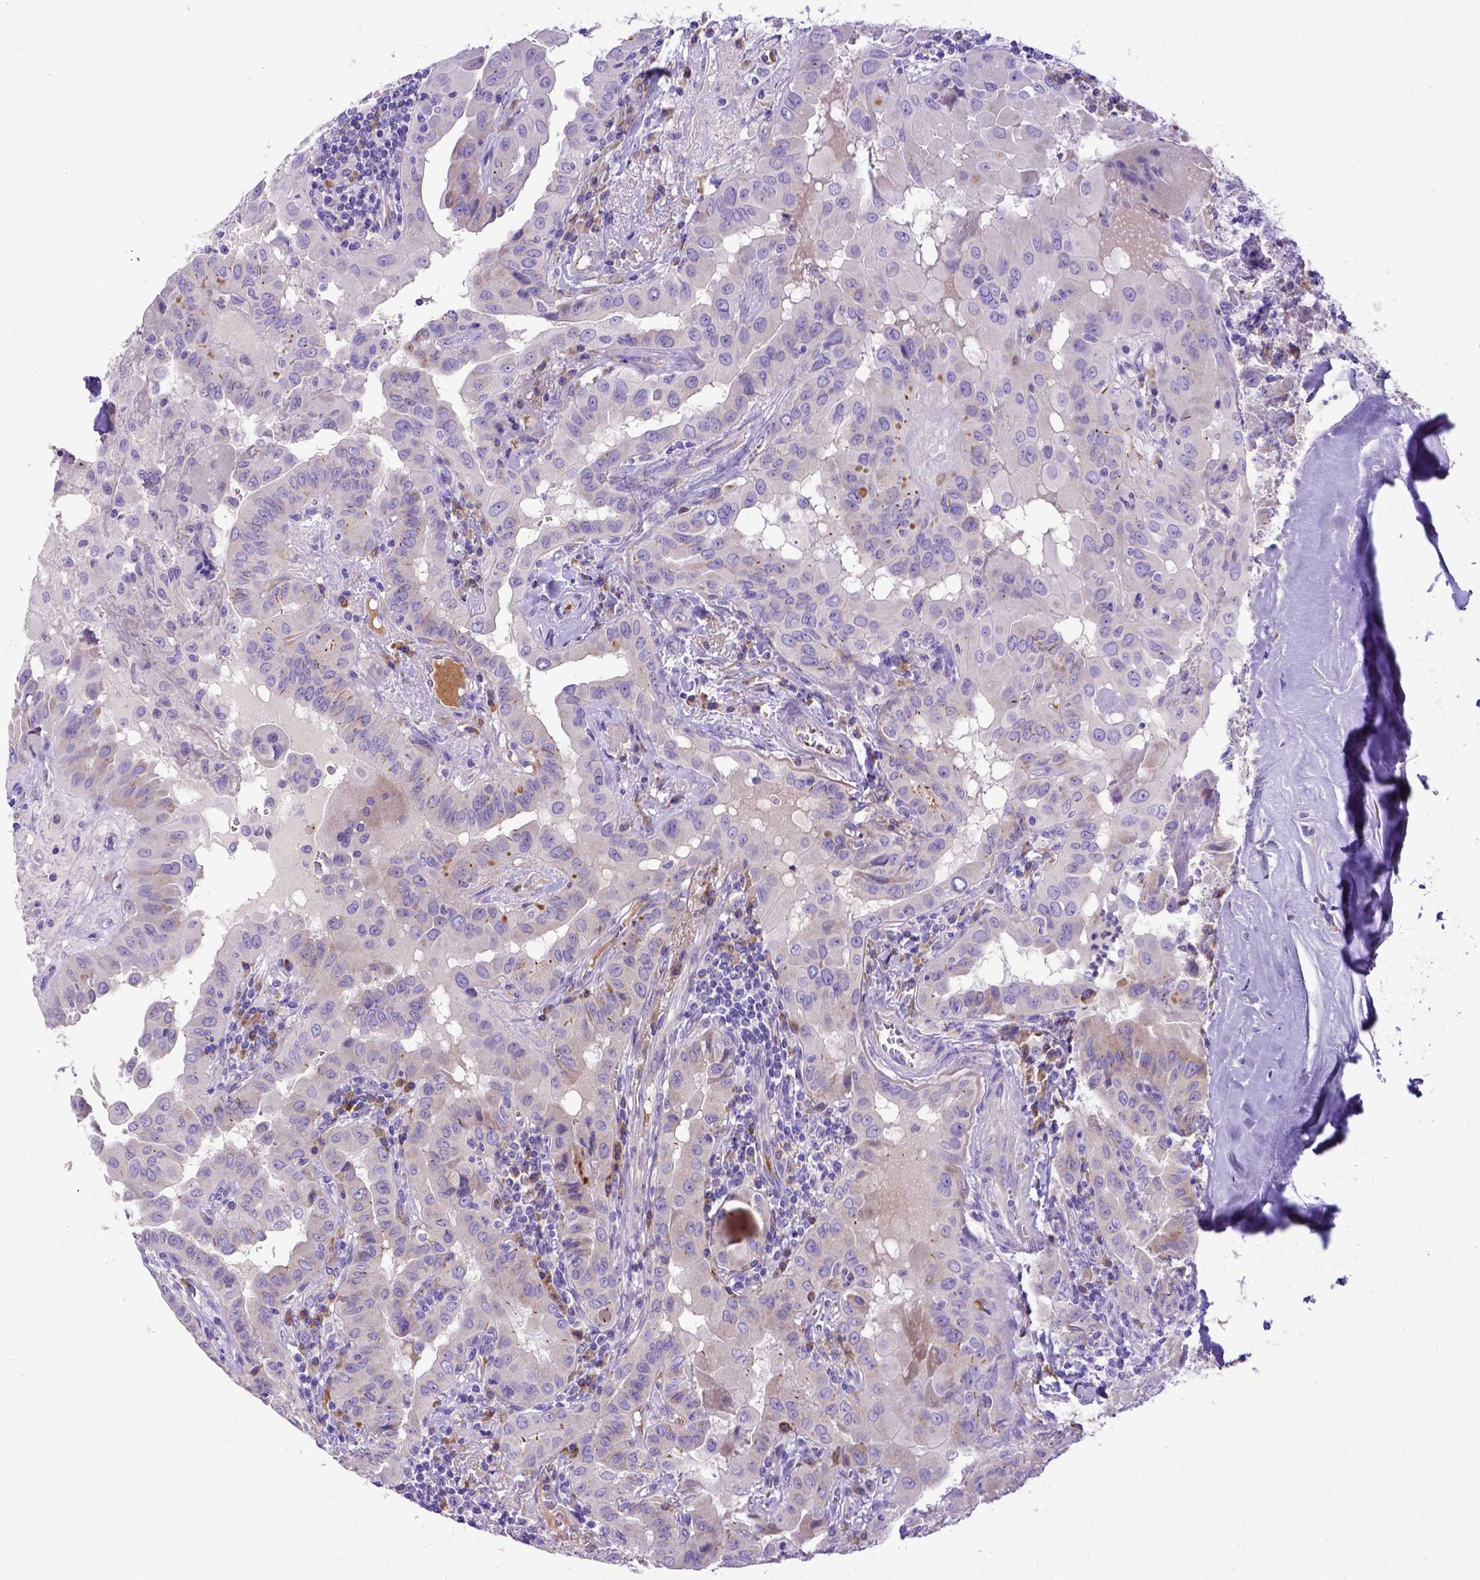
{"staining": {"intensity": "weak", "quantity": "25%-75%", "location": "cytoplasmic/membranous"}, "tissue": "thyroid cancer", "cell_type": "Tumor cells", "image_type": "cancer", "snomed": [{"axis": "morphology", "description": "Papillary adenocarcinoma, NOS"}, {"axis": "topography", "description": "Thyroid gland"}], "caption": "About 25%-75% of tumor cells in human thyroid papillary adenocarcinoma reveal weak cytoplasmic/membranous protein expression as visualized by brown immunohistochemical staining.", "gene": "CFAP300", "patient": {"sex": "female", "age": 37}}